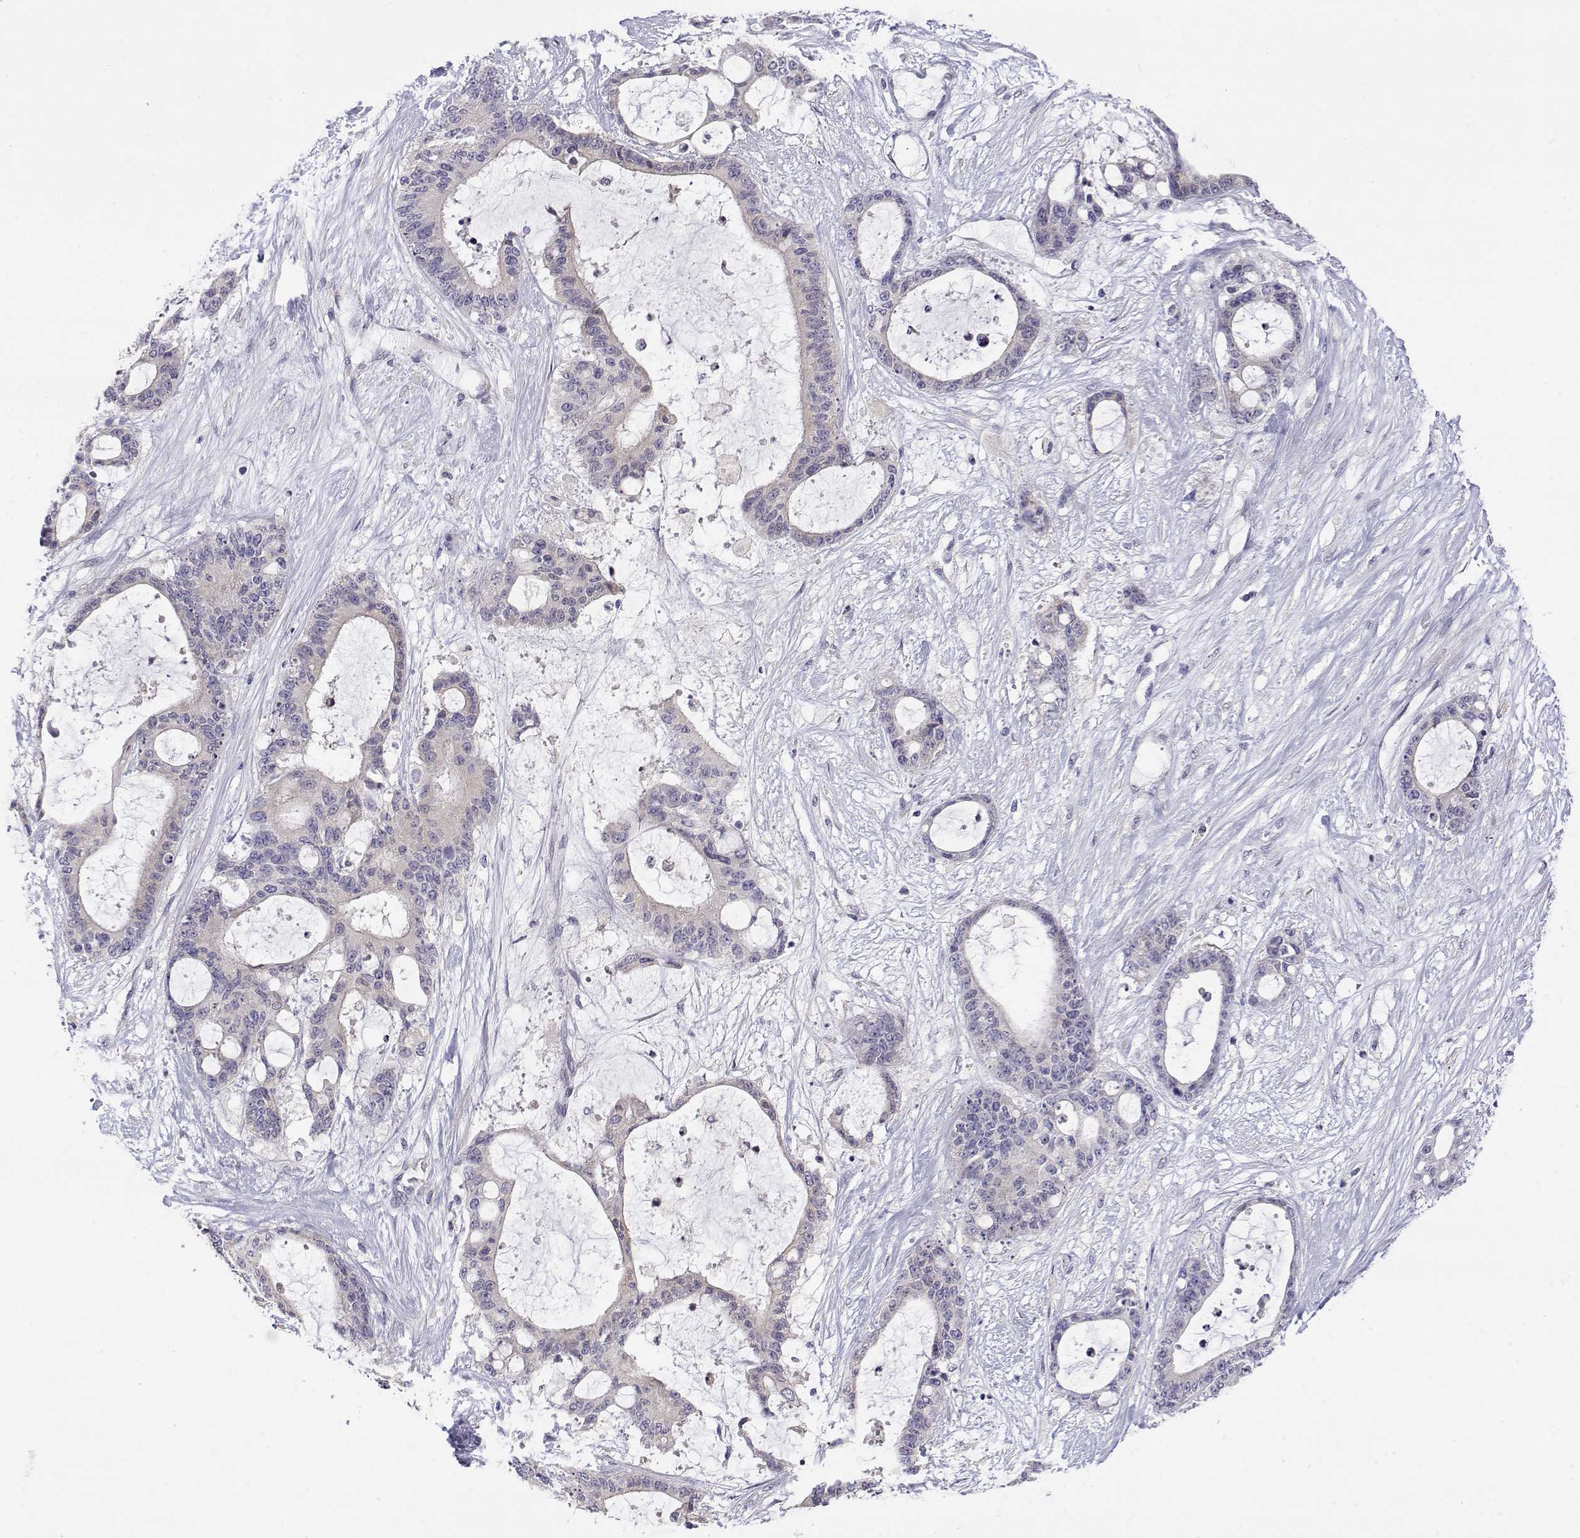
{"staining": {"intensity": "negative", "quantity": "none", "location": "none"}, "tissue": "liver cancer", "cell_type": "Tumor cells", "image_type": "cancer", "snomed": [{"axis": "morphology", "description": "Normal tissue, NOS"}, {"axis": "morphology", "description": "Cholangiocarcinoma"}, {"axis": "topography", "description": "Liver"}, {"axis": "topography", "description": "Peripheral nerve tissue"}], "caption": "This is an immunohistochemistry micrograph of cholangiocarcinoma (liver). There is no positivity in tumor cells.", "gene": "LY6D", "patient": {"sex": "female", "age": 73}}